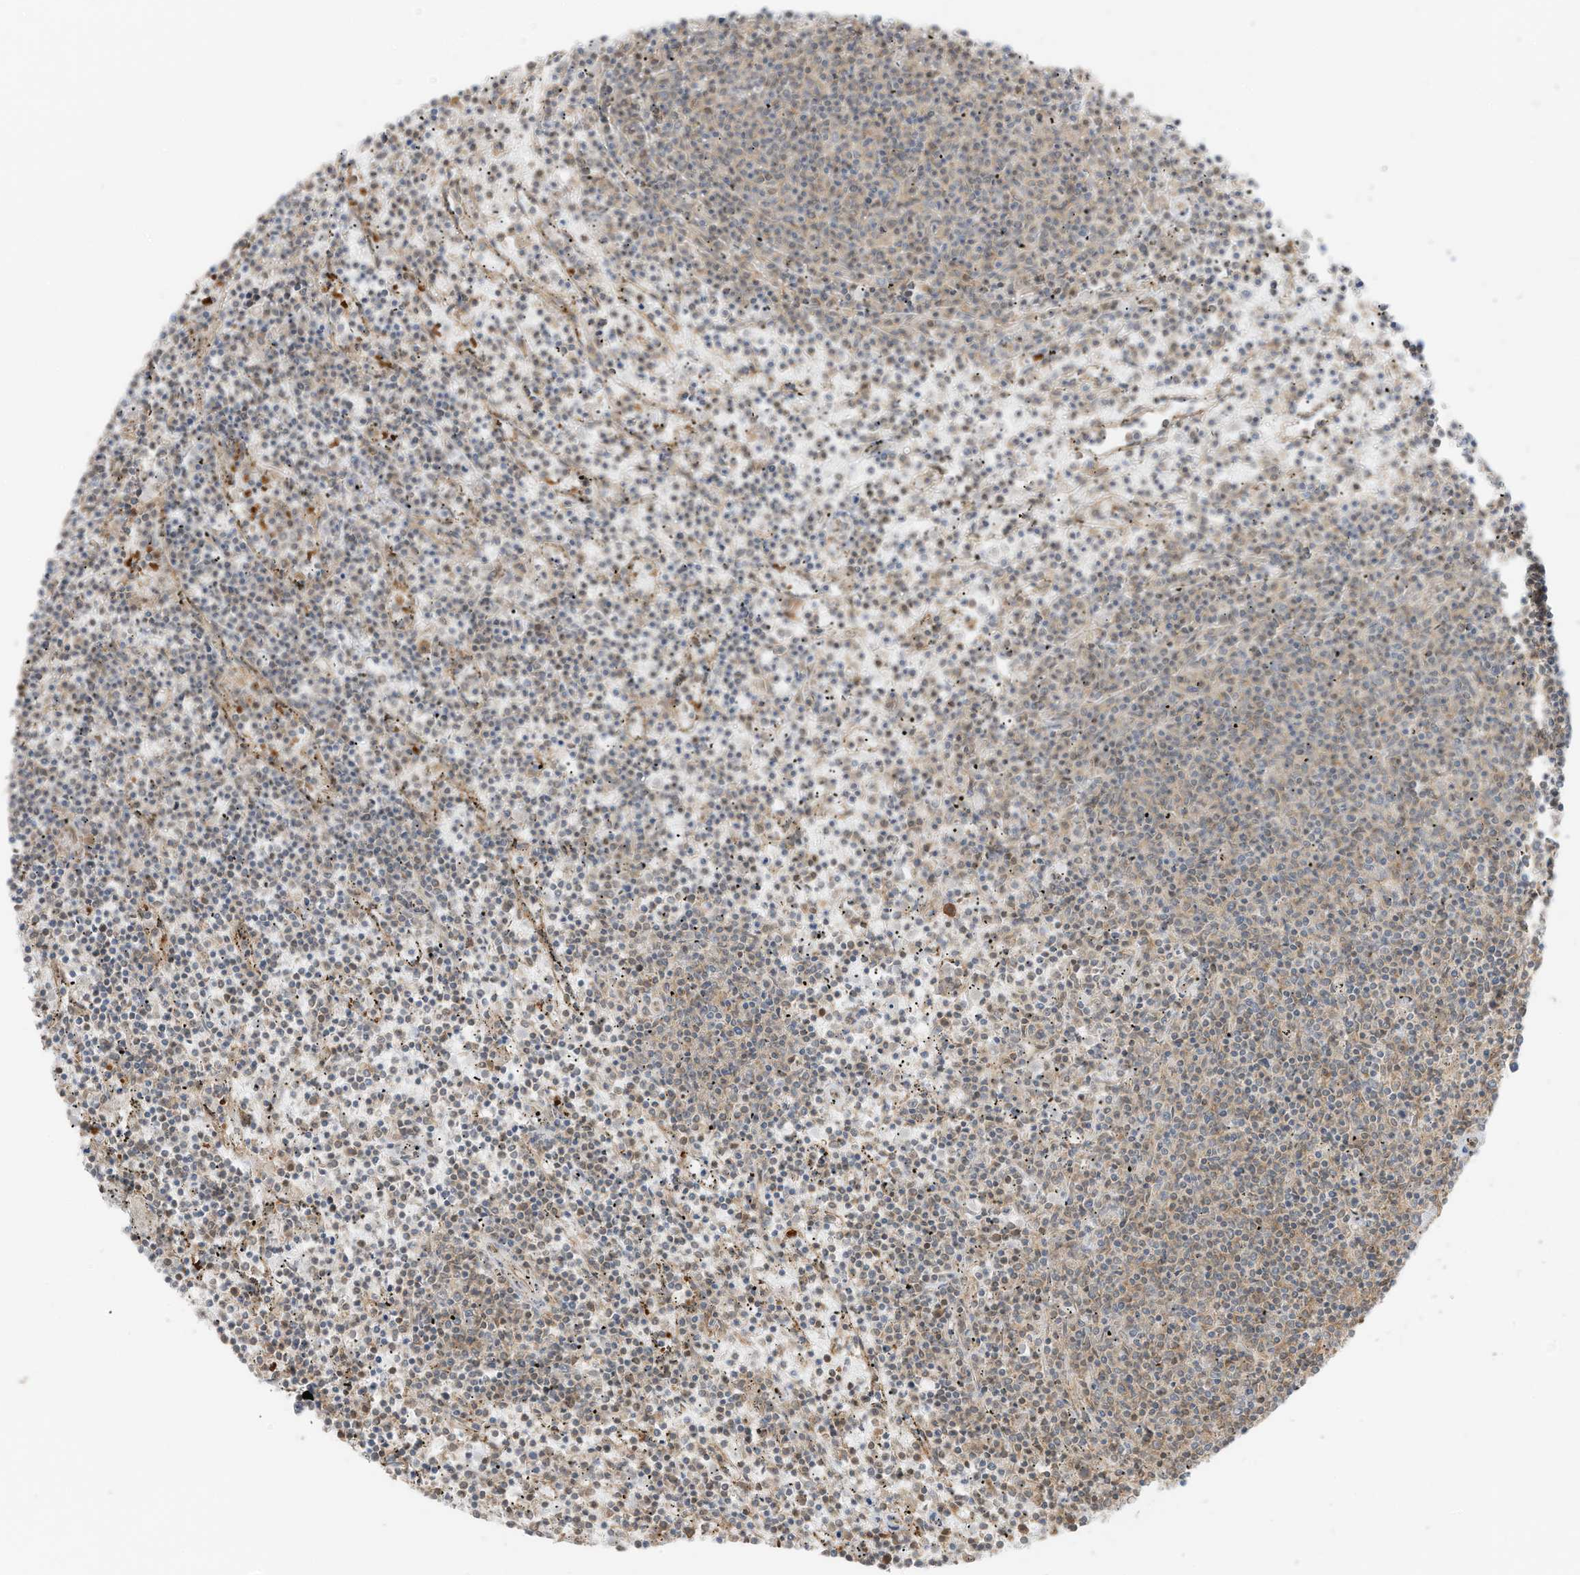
{"staining": {"intensity": "negative", "quantity": "none", "location": "none"}, "tissue": "lymphoma", "cell_type": "Tumor cells", "image_type": "cancer", "snomed": [{"axis": "morphology", "description": "Malignant lymphoma, non-Hodgkin's type, Low grade"}, {"axis": "topography", "description": "Spleen"}], "caption": "Image shows no protein staining in tumor cells of malignant lymphoma, non-Hodgkin's type (low-grade) tissue.", "gene": "SLC25A12", "patient": {"sex": "female", "age": 50}}